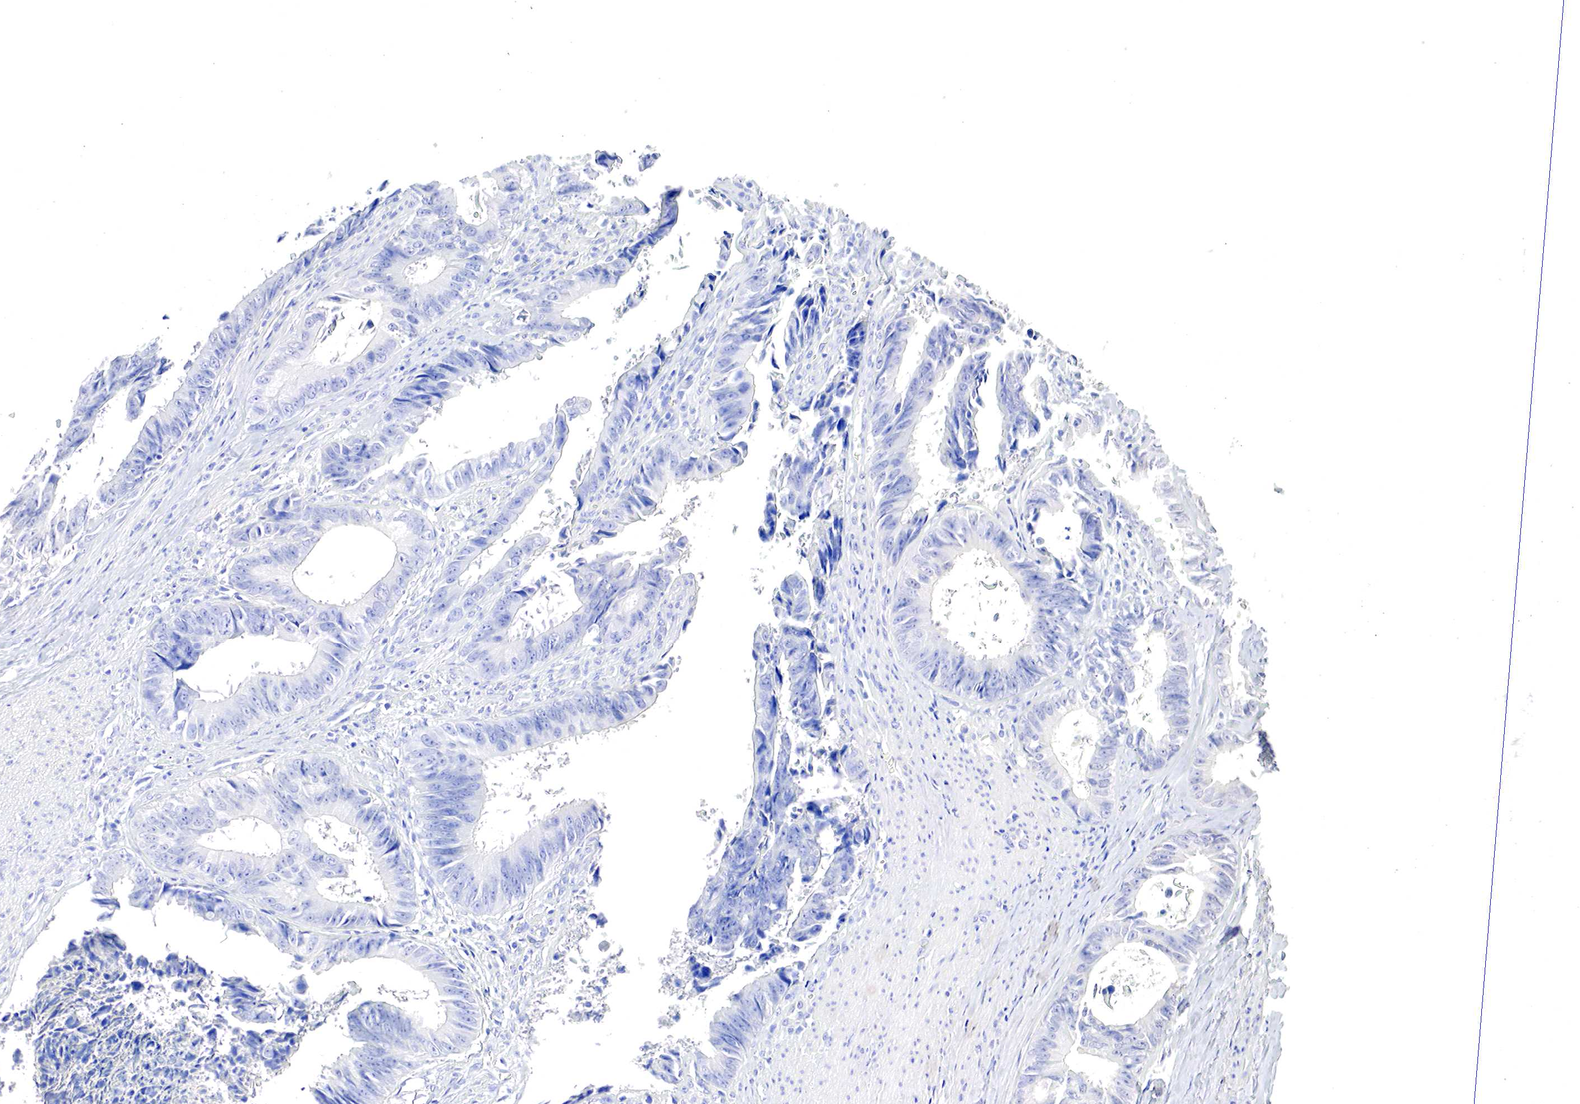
{"staining": {"intensity": "negative", "quantity": "none", "location": "none"}, "tissue": "colorectal cancer", "cell_type": "Tumor cells", "image_type": "cancer", "snomed": [{"axis": "morphology", "description": "Adenocarcinoma, NOS"}, {"axis": "topography", "description": "Rectum"}], "caption": "High magnification brightfield microscopy of colorectal cancer stained with DAB (brown) and counterstained with hematoxylin (blue): tumor cells show no significant expression.", "gene": "OTC", "patient": {"sex": "female", "age": 98}}